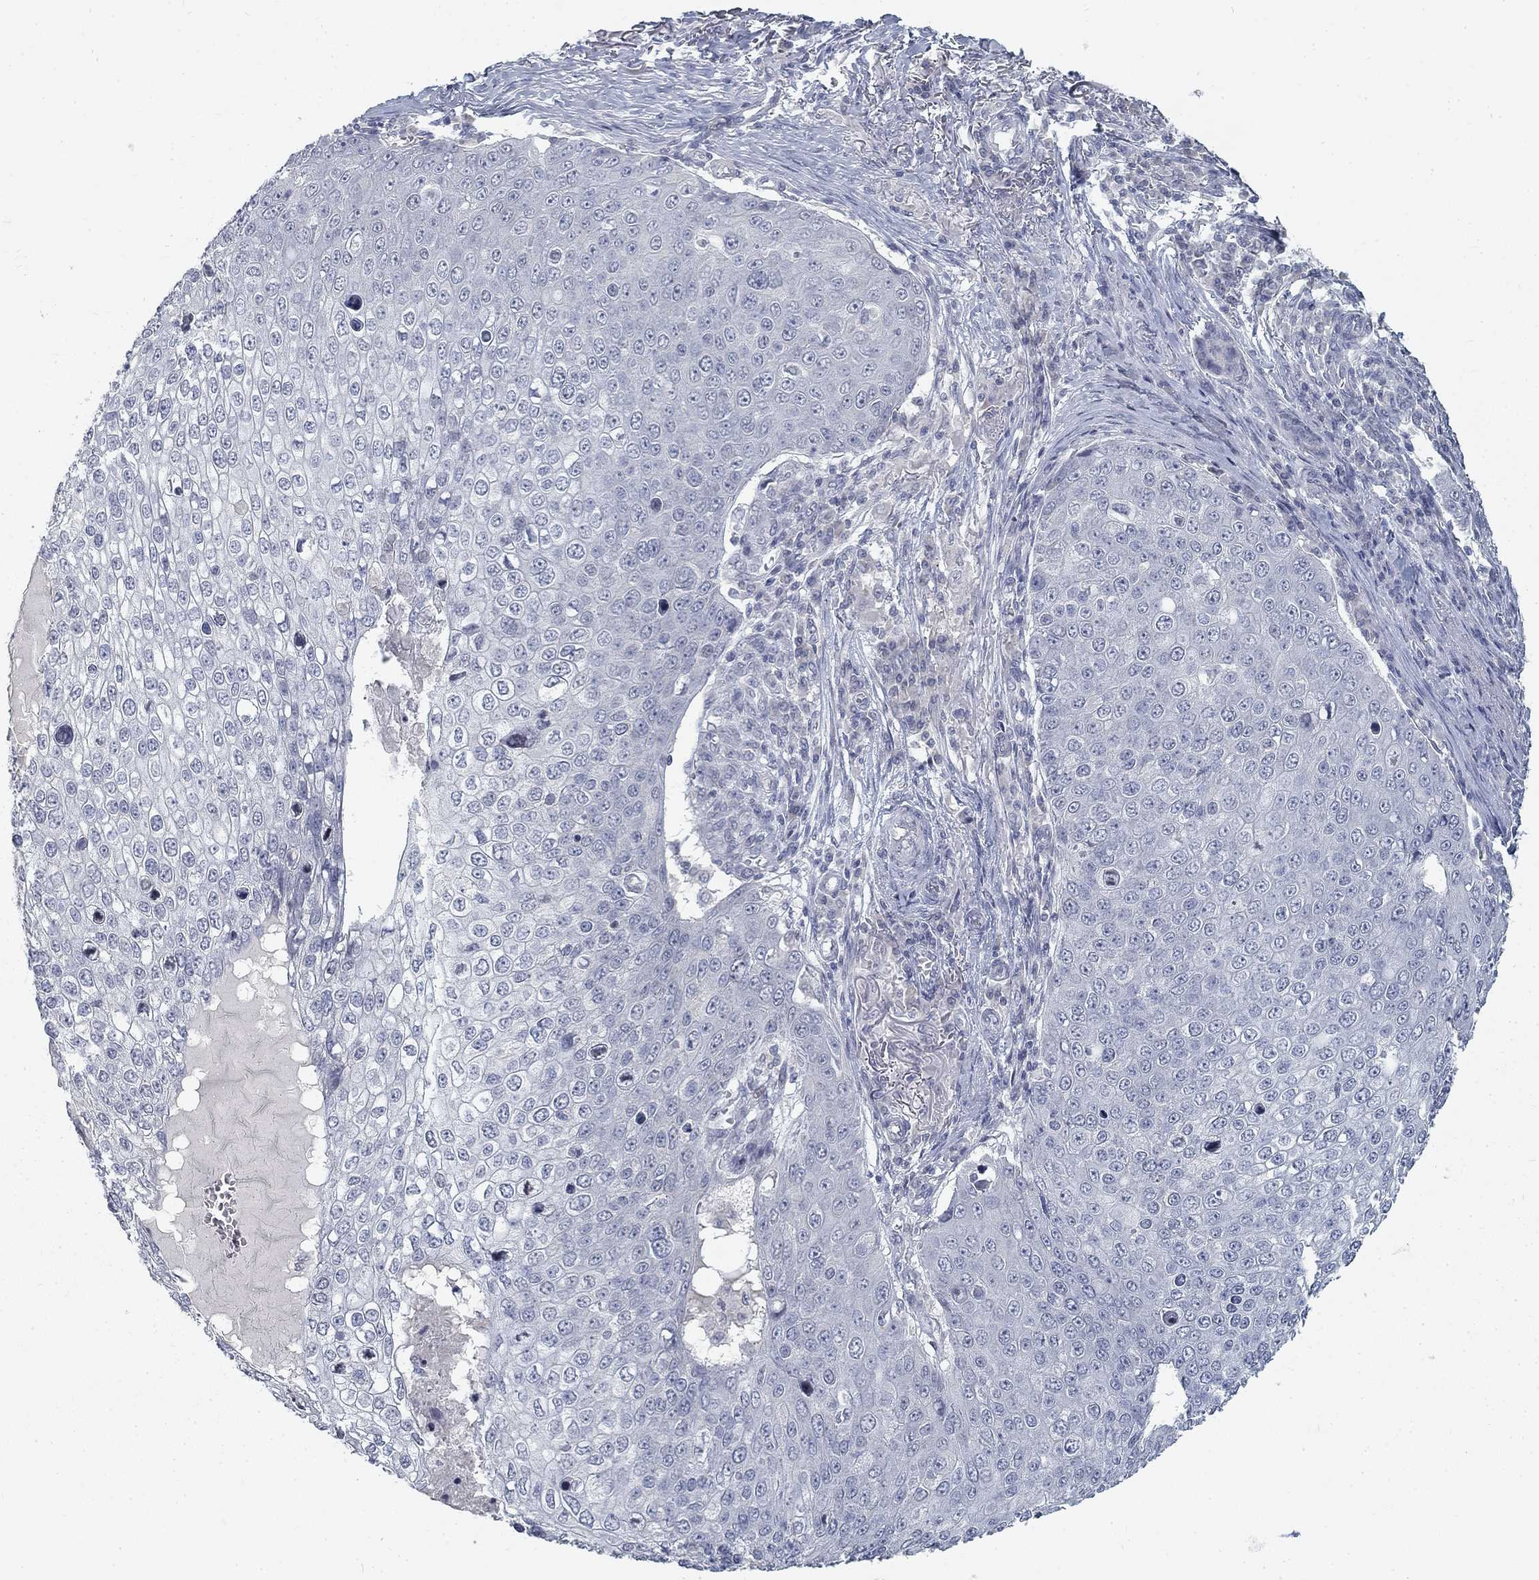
{"staining": {"intensity": "negative", "quantity": "none", "location": "none"}, "tissue": "skin cancer", "cell_type": "Tumor cells", "image_type": "cancer", "snomed": [{"axis": "morphology", "description": "Squamous cell carcinoma, NOS"}, {"axis": "topography", "description": "Skin"}], "caption": "Tumor cells show no significant expression in skin squamous cell carcinoma. (DAB immunohistochemistry visualized using brightfield microscopy, high magnification).", "gene": "ATP1A3", "patient": {"sex": "male", "age": 71}}